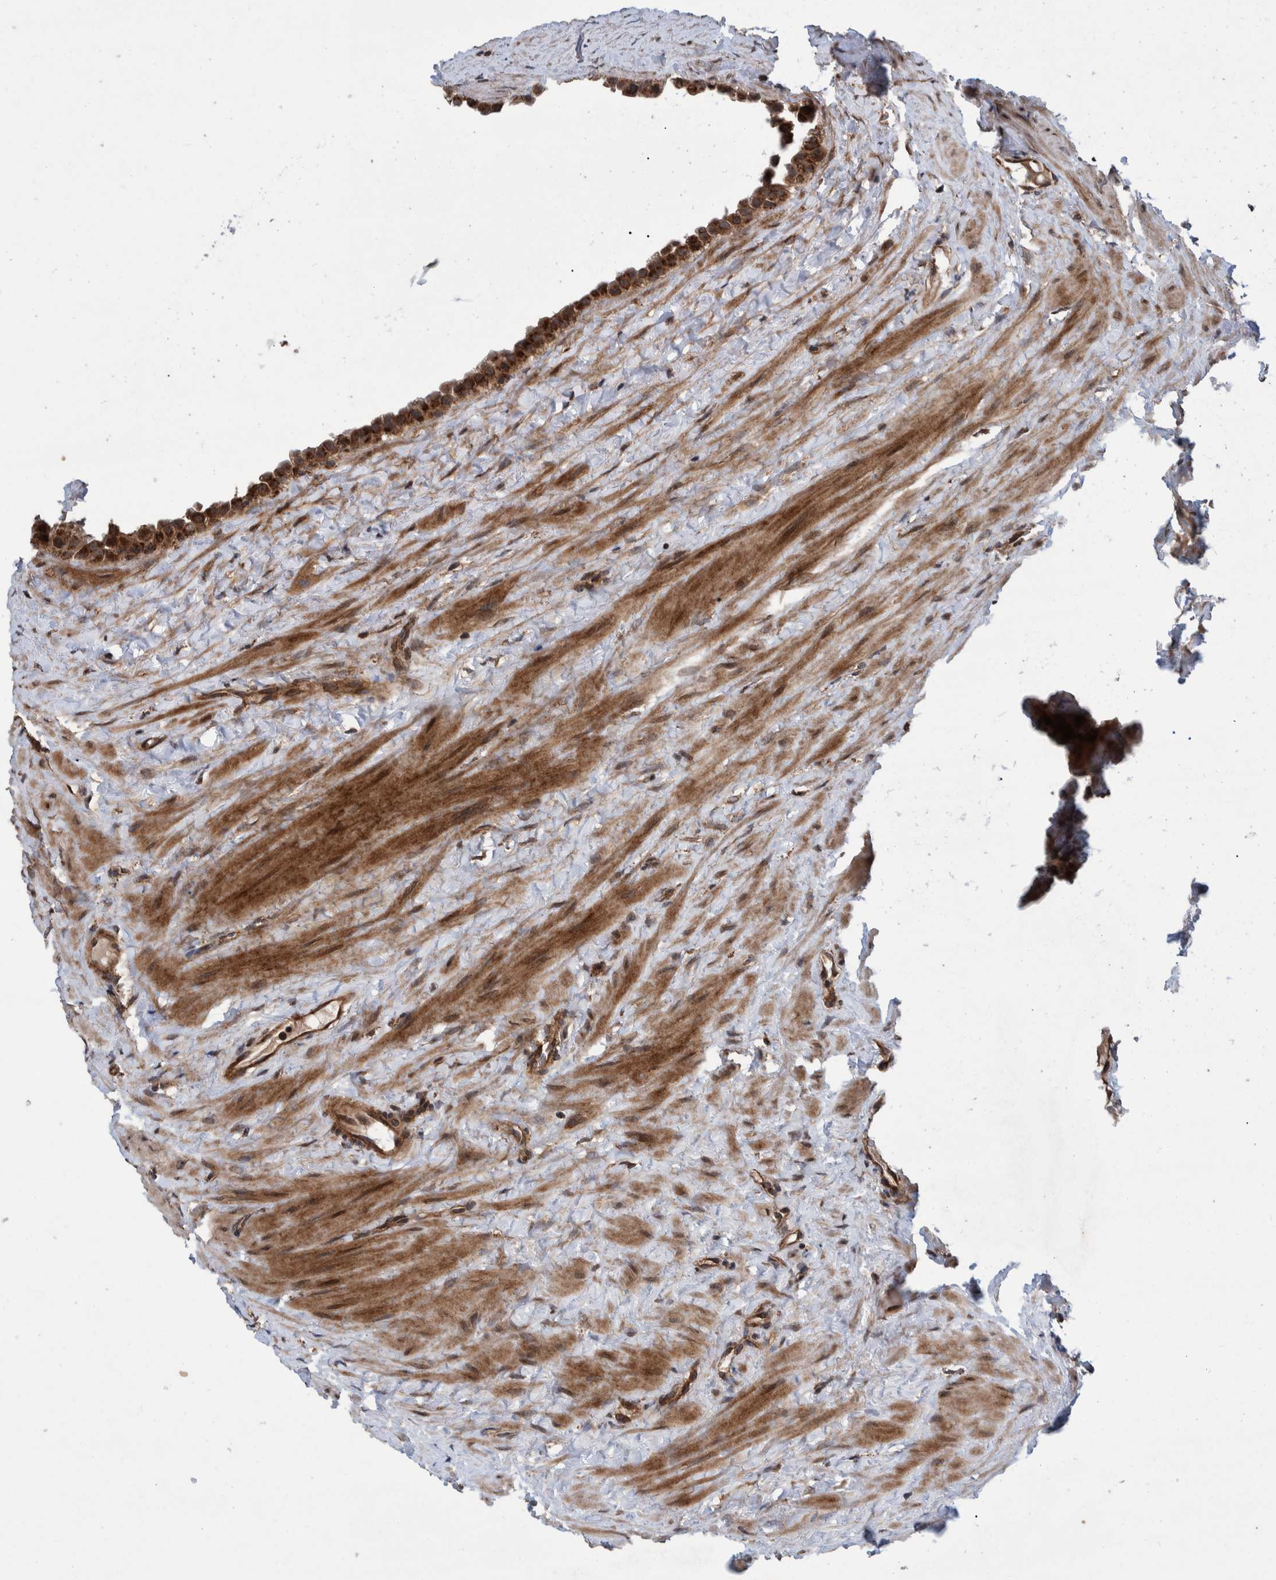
{"staining": {"intensity": "strong", "quantity": ">75%", "location": "cytoplasmic/membranous"}, "tissue": "testis cancer", "cell_type": "Tumor cells", "image_type": "cancer", "snomed": [{"axis": "morphology", "description": "Seminoma, NOS"}, {"axis": "topography", "description": "Testis"}], "caption": "Immunohistochemical staining of human testis cancer displays strong cytoplasmic/membranous protein expression in about >75% of tumor cells.", "gene": "MRPS7", "patient": {"sex": "male", "age": 71}}